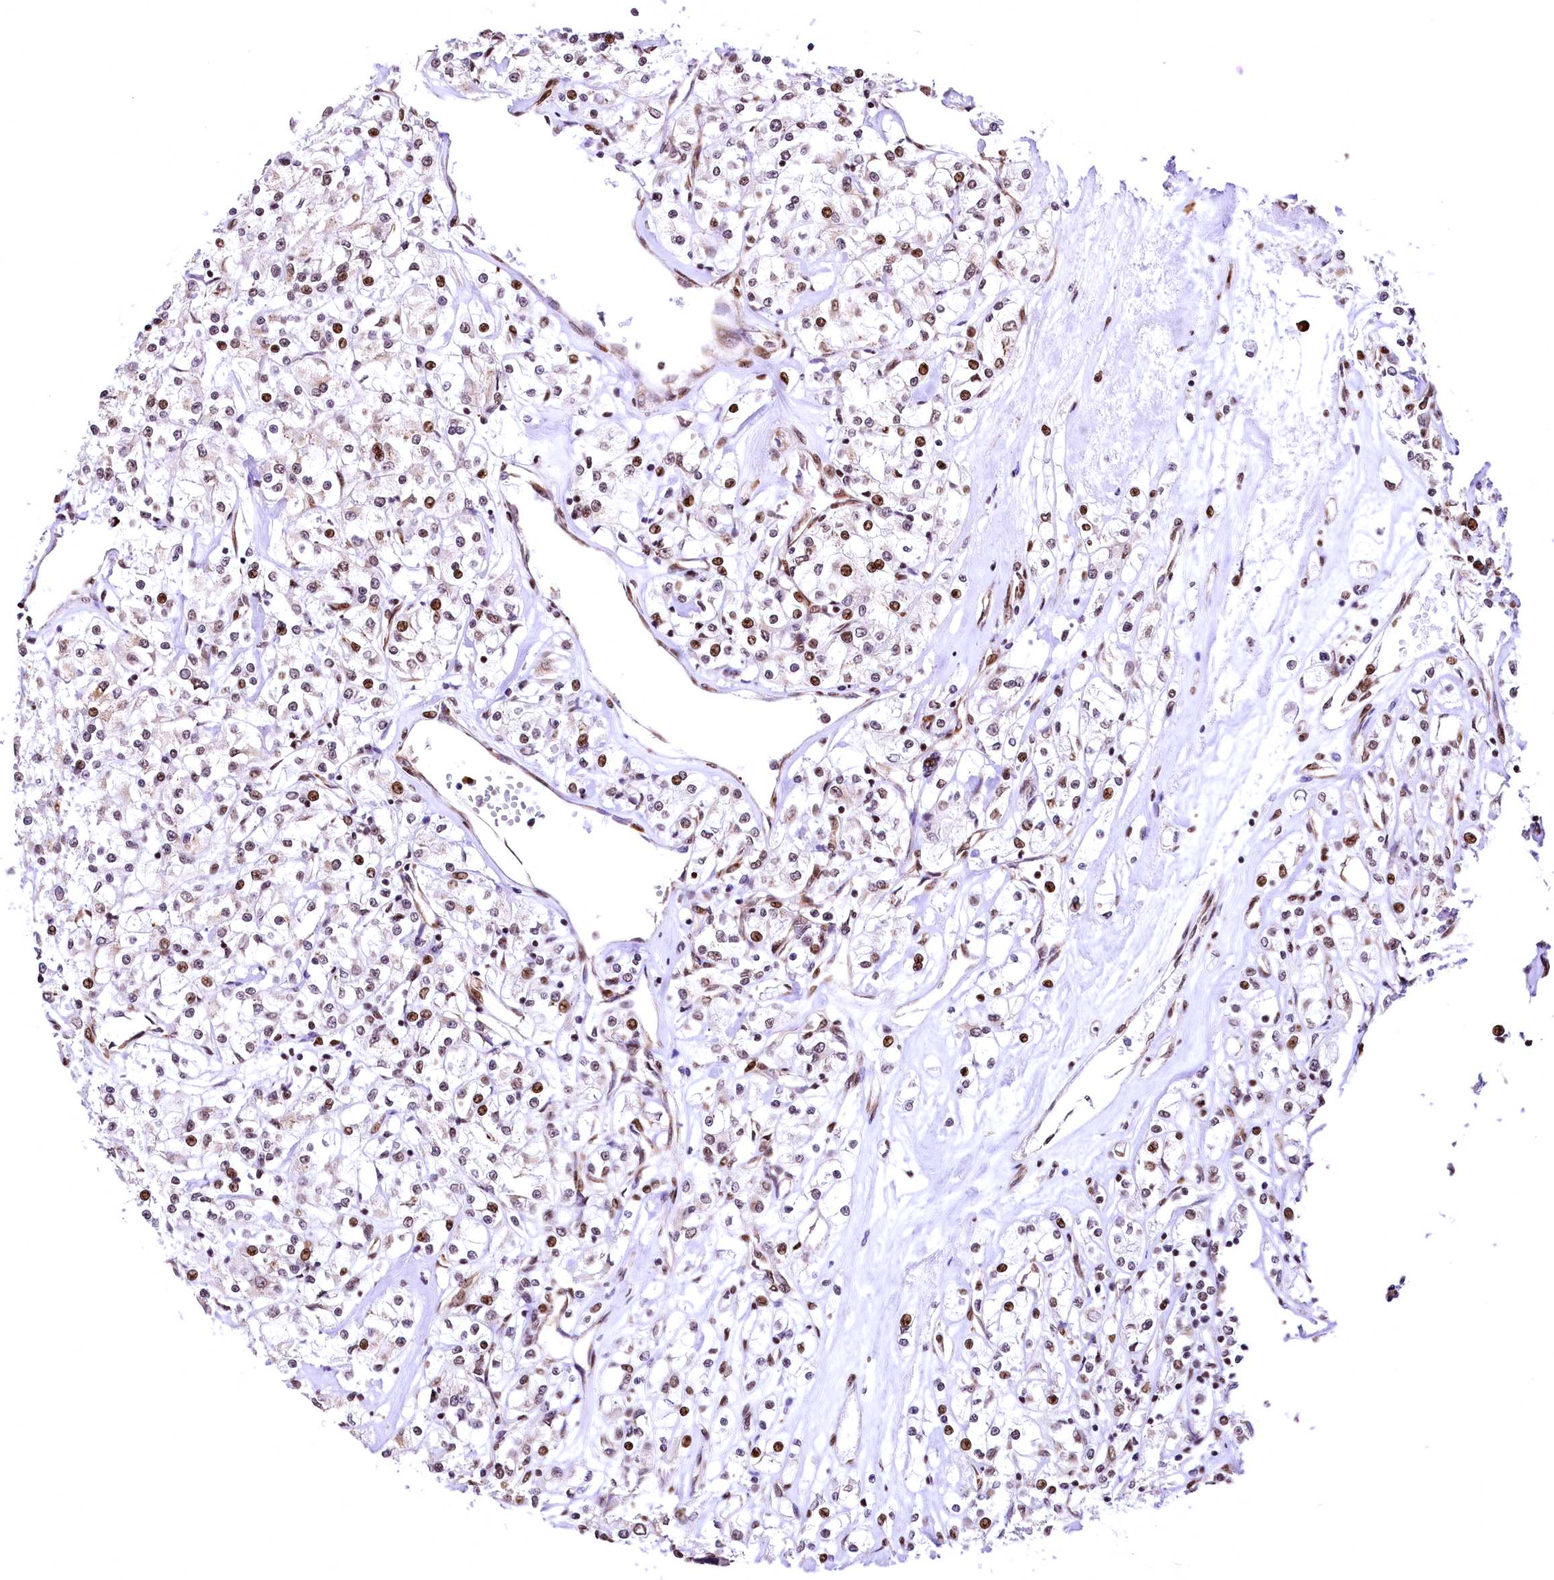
{"staining": {"intensity": "weak", "quantity": "25%-75%", "location": "nuclear"}, "tissue": "renal cancer", "cell_type": "Tumor cells", "image_type": "cancer", "snomed": [{"axis": "morphology", "description": "Adenocarcinoma, NOS"}, {"axis": "topography", "description": "Kidney"}], "caption": "Immunohistochemical staining of renal cancer (adenocarcinoma) shows low levels of weak nuclear positivity in about 25%-75% of tumor cells.", "gene": "PDS5B", "patient": {"sex": "female", "age": 59}}